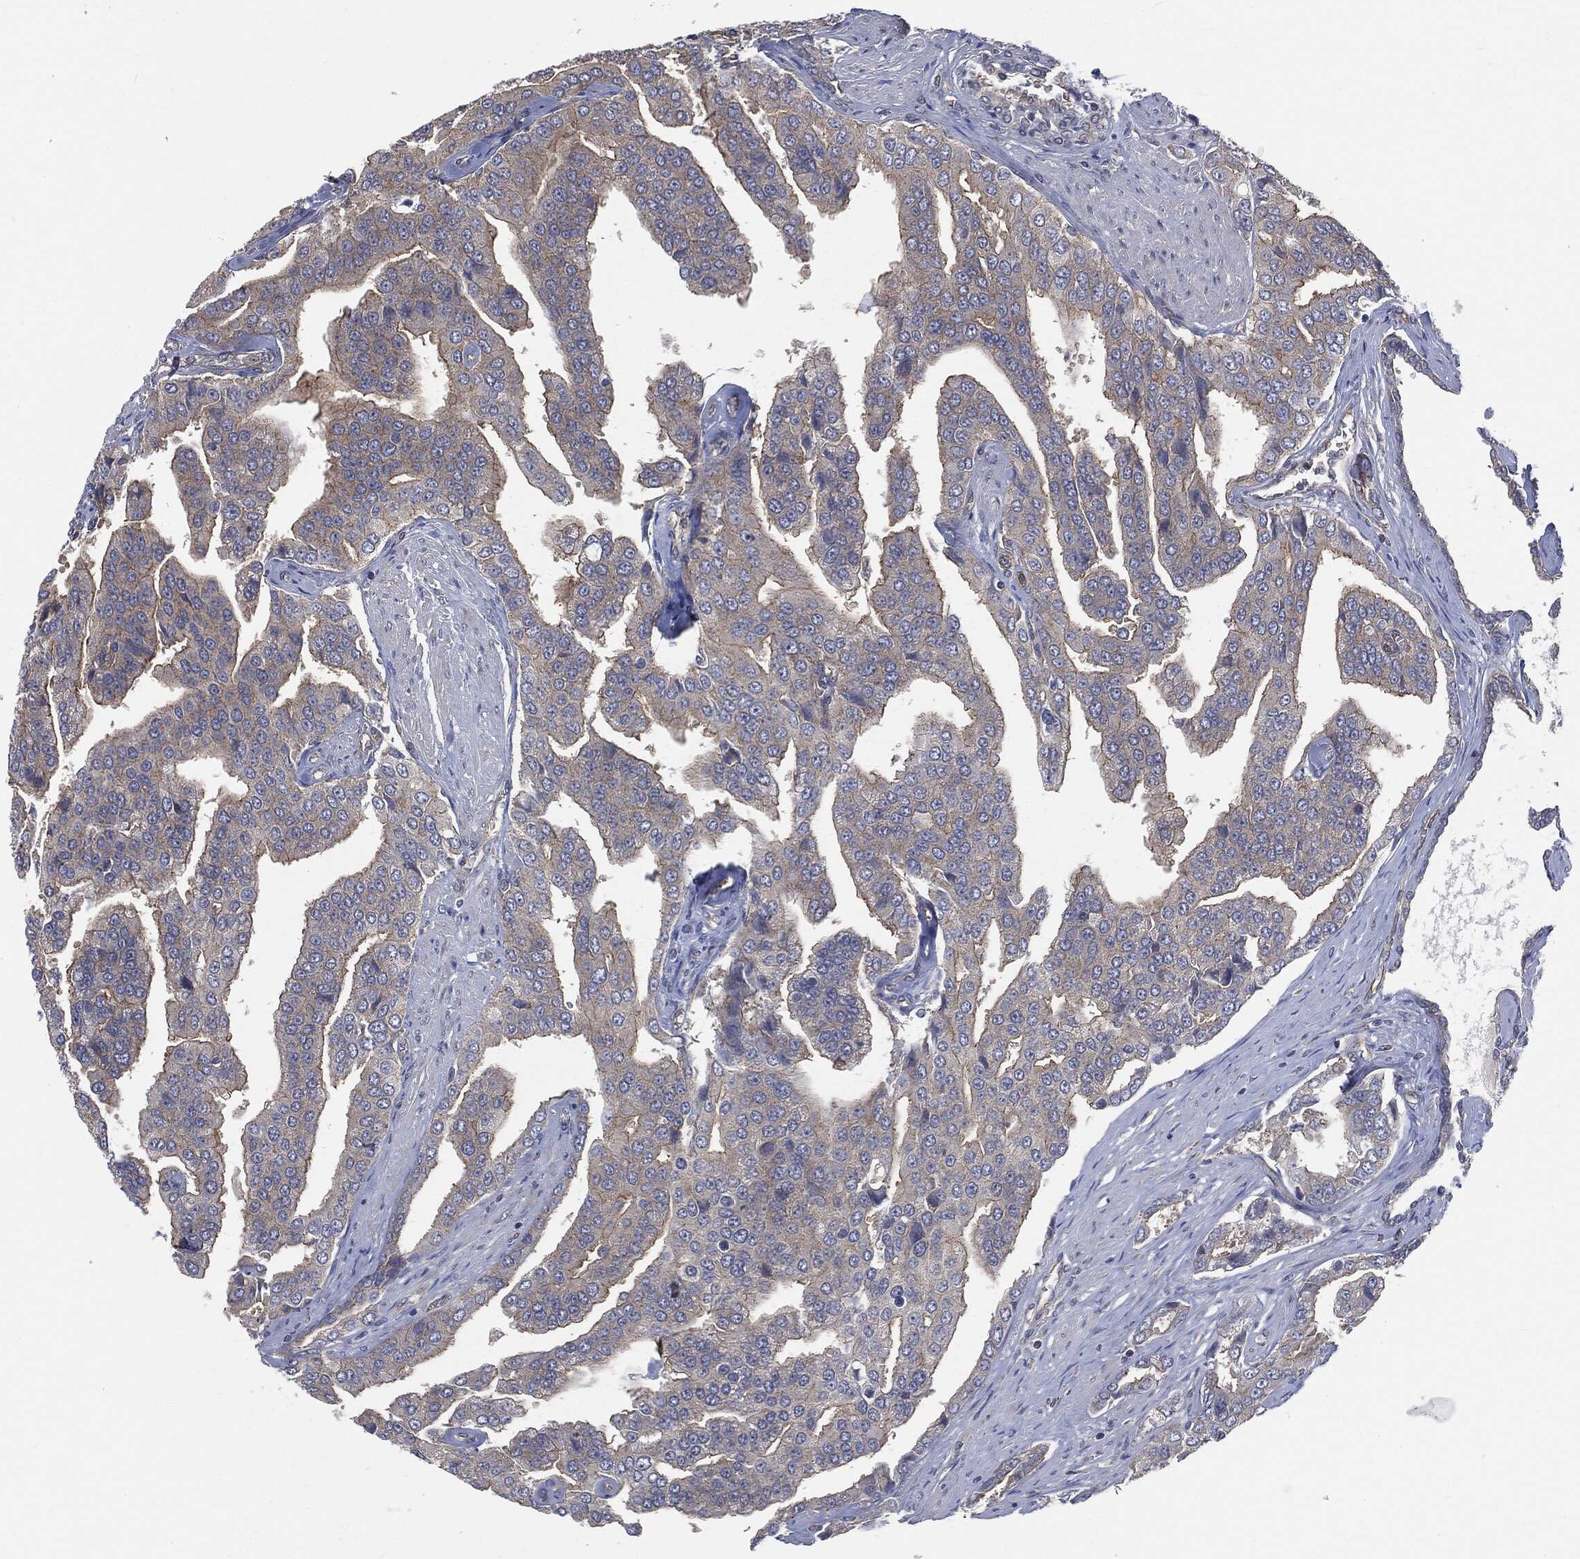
{"staining": {"intensity": "moderate", "quantity": "<25%", "location": "cytoplasmic/membranous"}, "tissue": "prostate cancer", "cell_type": "Tumor cells", "image_type": "cancer", "snomed": [{"axis": "morphology", "description": "Adenocarcinoma, NOS"}, {"axis": "topography", "description": "Prostate and seminal vesicle, NOS"}, {"axis": "topography", "description": "Prostate"}], "caption": "A brown stain labels moderate cytoplasmic/membranous positivity of a protein in human adenocarcinoma (prostate) tumor cells.", "gene": "EPS15L1", "patient": {"sex": "male", "age": 69}}